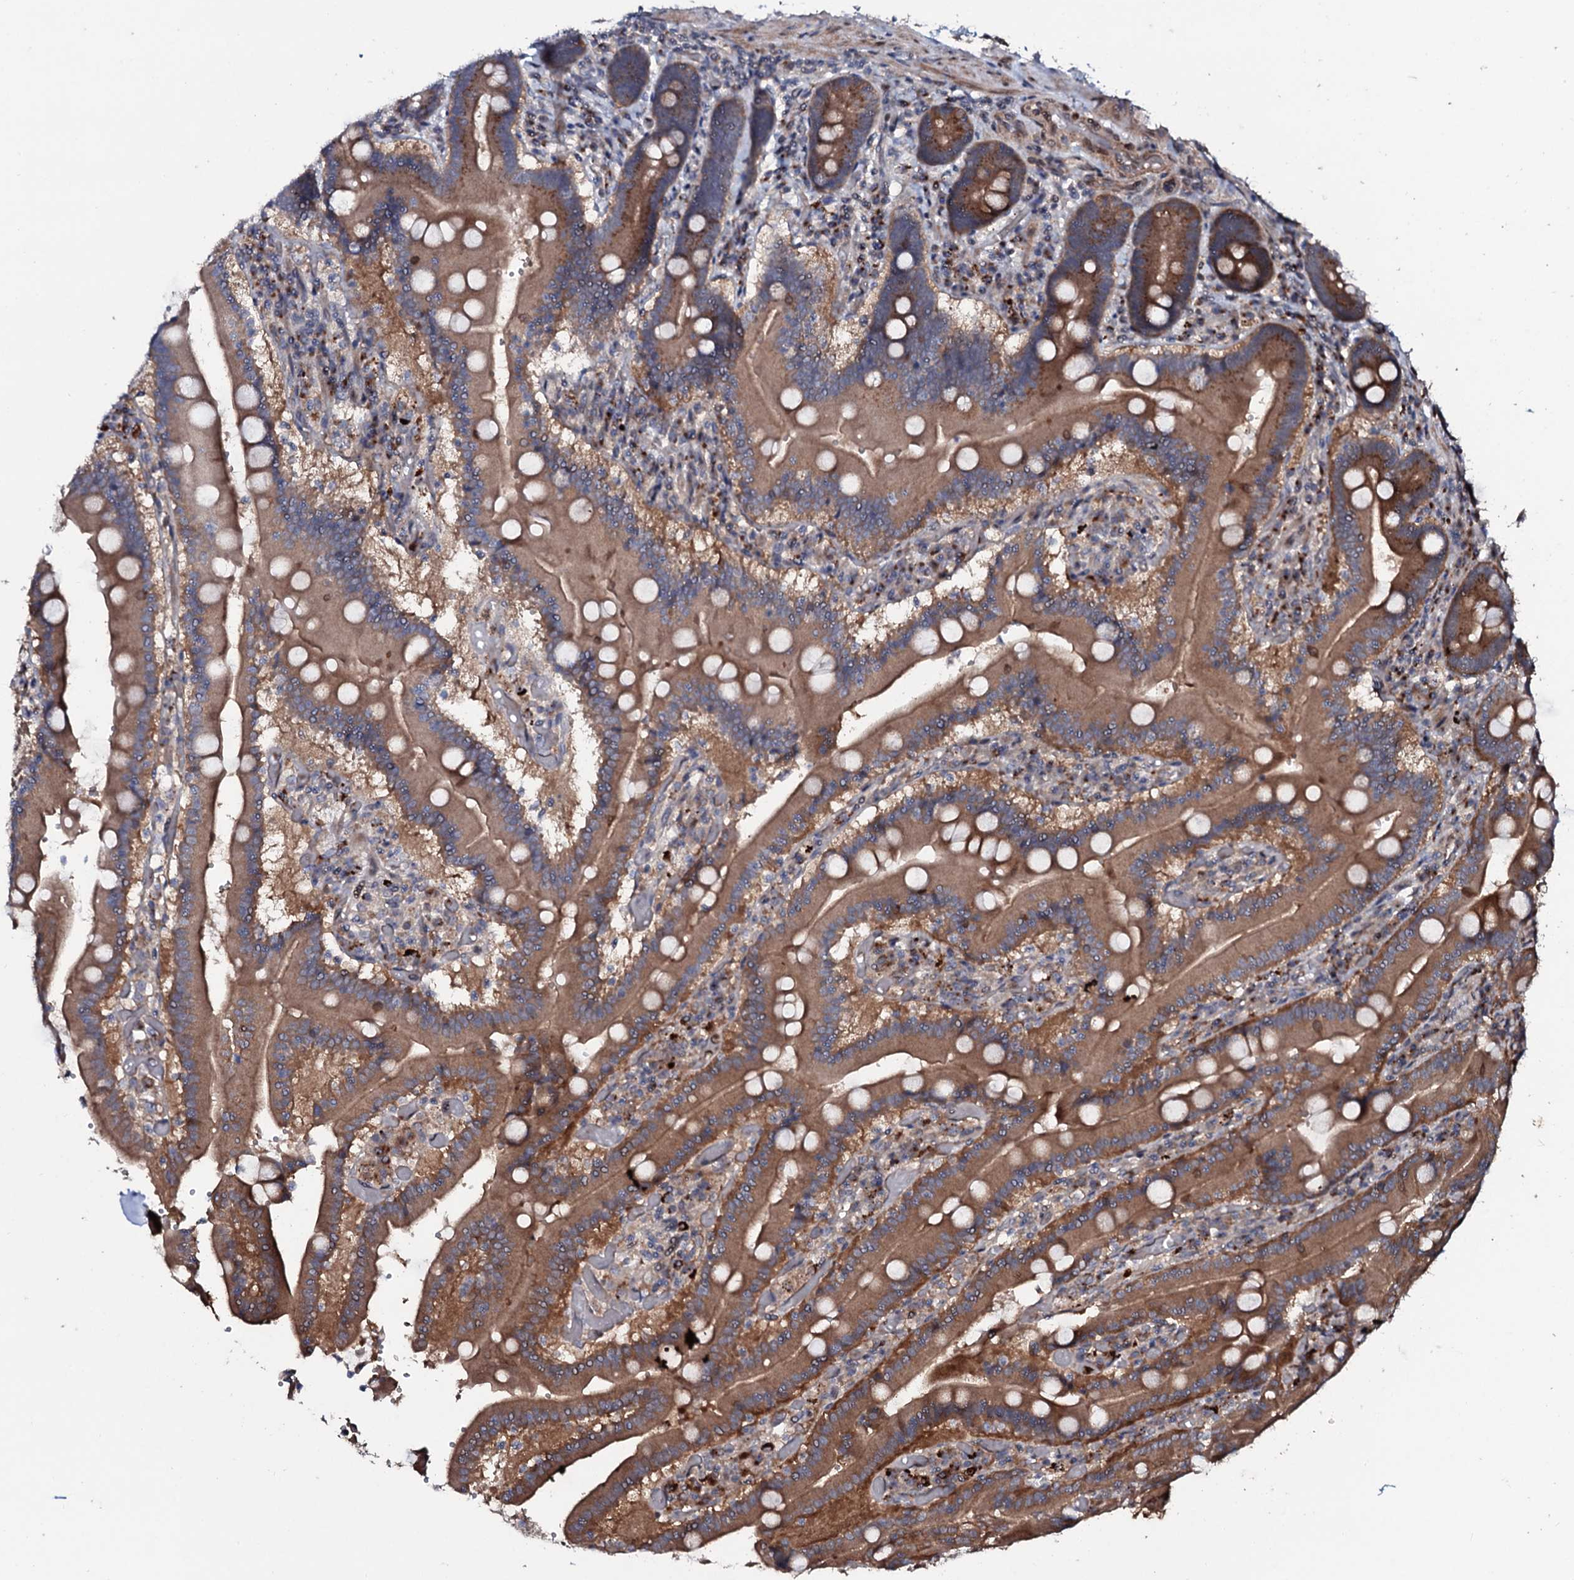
{"staining": {"intensity": "strong", "quantity": ">75%", "location": "cytoplasmic/membranous"}, "tissue": "duodenum", "cell_type": "Glandular cells", "image_type": "normal", "snomed": [{"axis": "morphology", "description": "Normal tissue, NOS"}, {"axis": "topography", "description": "Duodenum"}], "caption": "Protein staining reveals strong cytoplasmic/membranous expression in about >75% of glandular cells in unremarkable duodenum.", "gene": "COG6", "patient": {"sex": "female", "age": 62}}